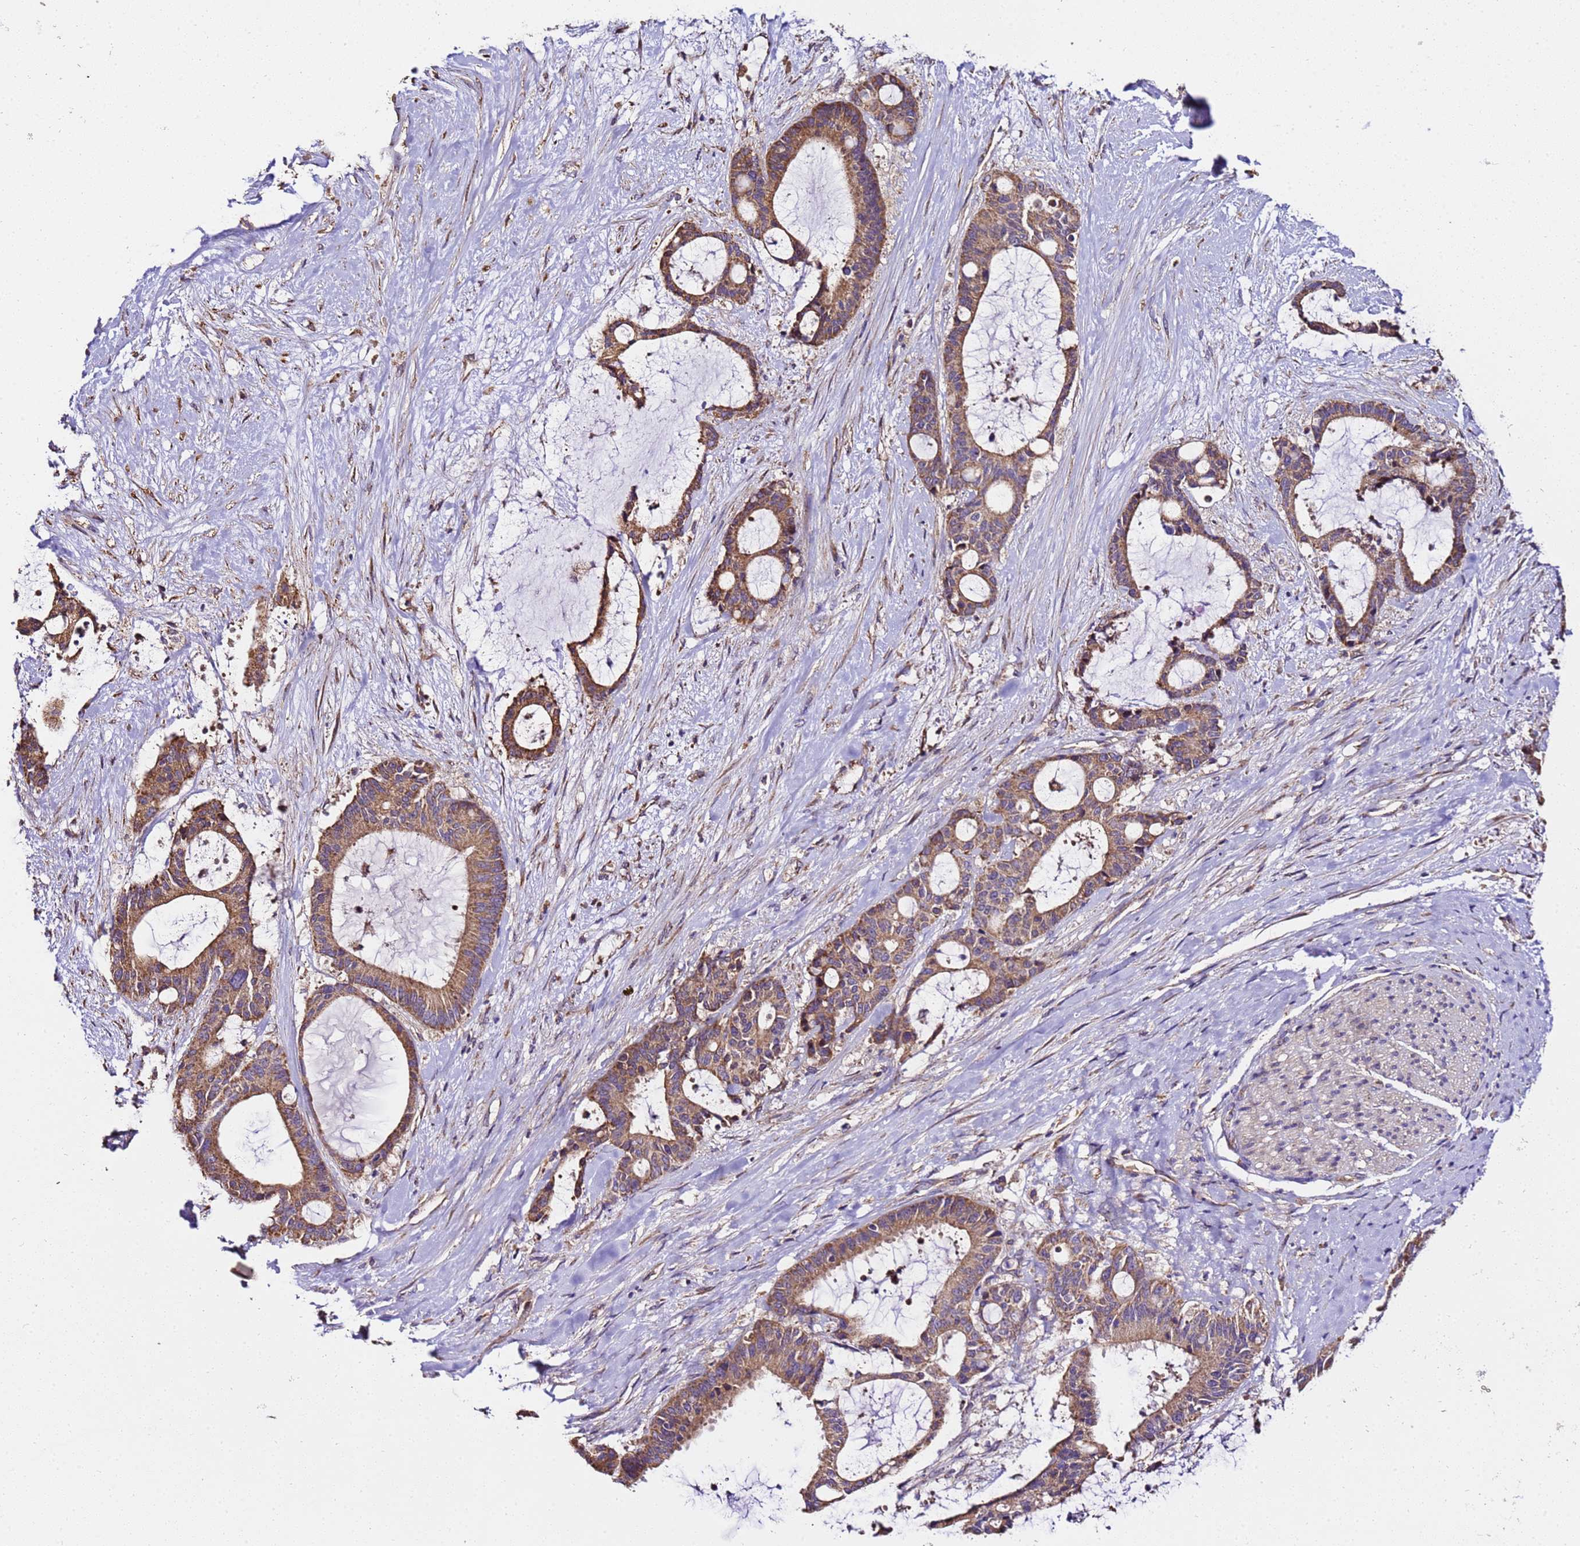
{"staining": {"intensity": "moderate", "quantity": ">75%", "location": "cytoplasmic/membranous"}, "tissue": "liver cancer", "cell_type": "Tumor cells", "image_type": "cancer", "snomed": [{"axis": "morphology", "description": "Normal tissue, NOS"}, {"axis": "morphology", "description": "Cholangiocarcinoma"}, {"axis": "topography", "description": "Liver"}, {"axis": "topography", "description": "Peripheral nerve tissue"}], "caption": "Immunohistochemical staining of human cholangiocarcinoma (liver) displays medium levels of moderate cytoplasmic/membranous staining in about >75% of tumor cells.", "gene": "LRRIQ1", "patient": {"sex": "female", "age": 73}}